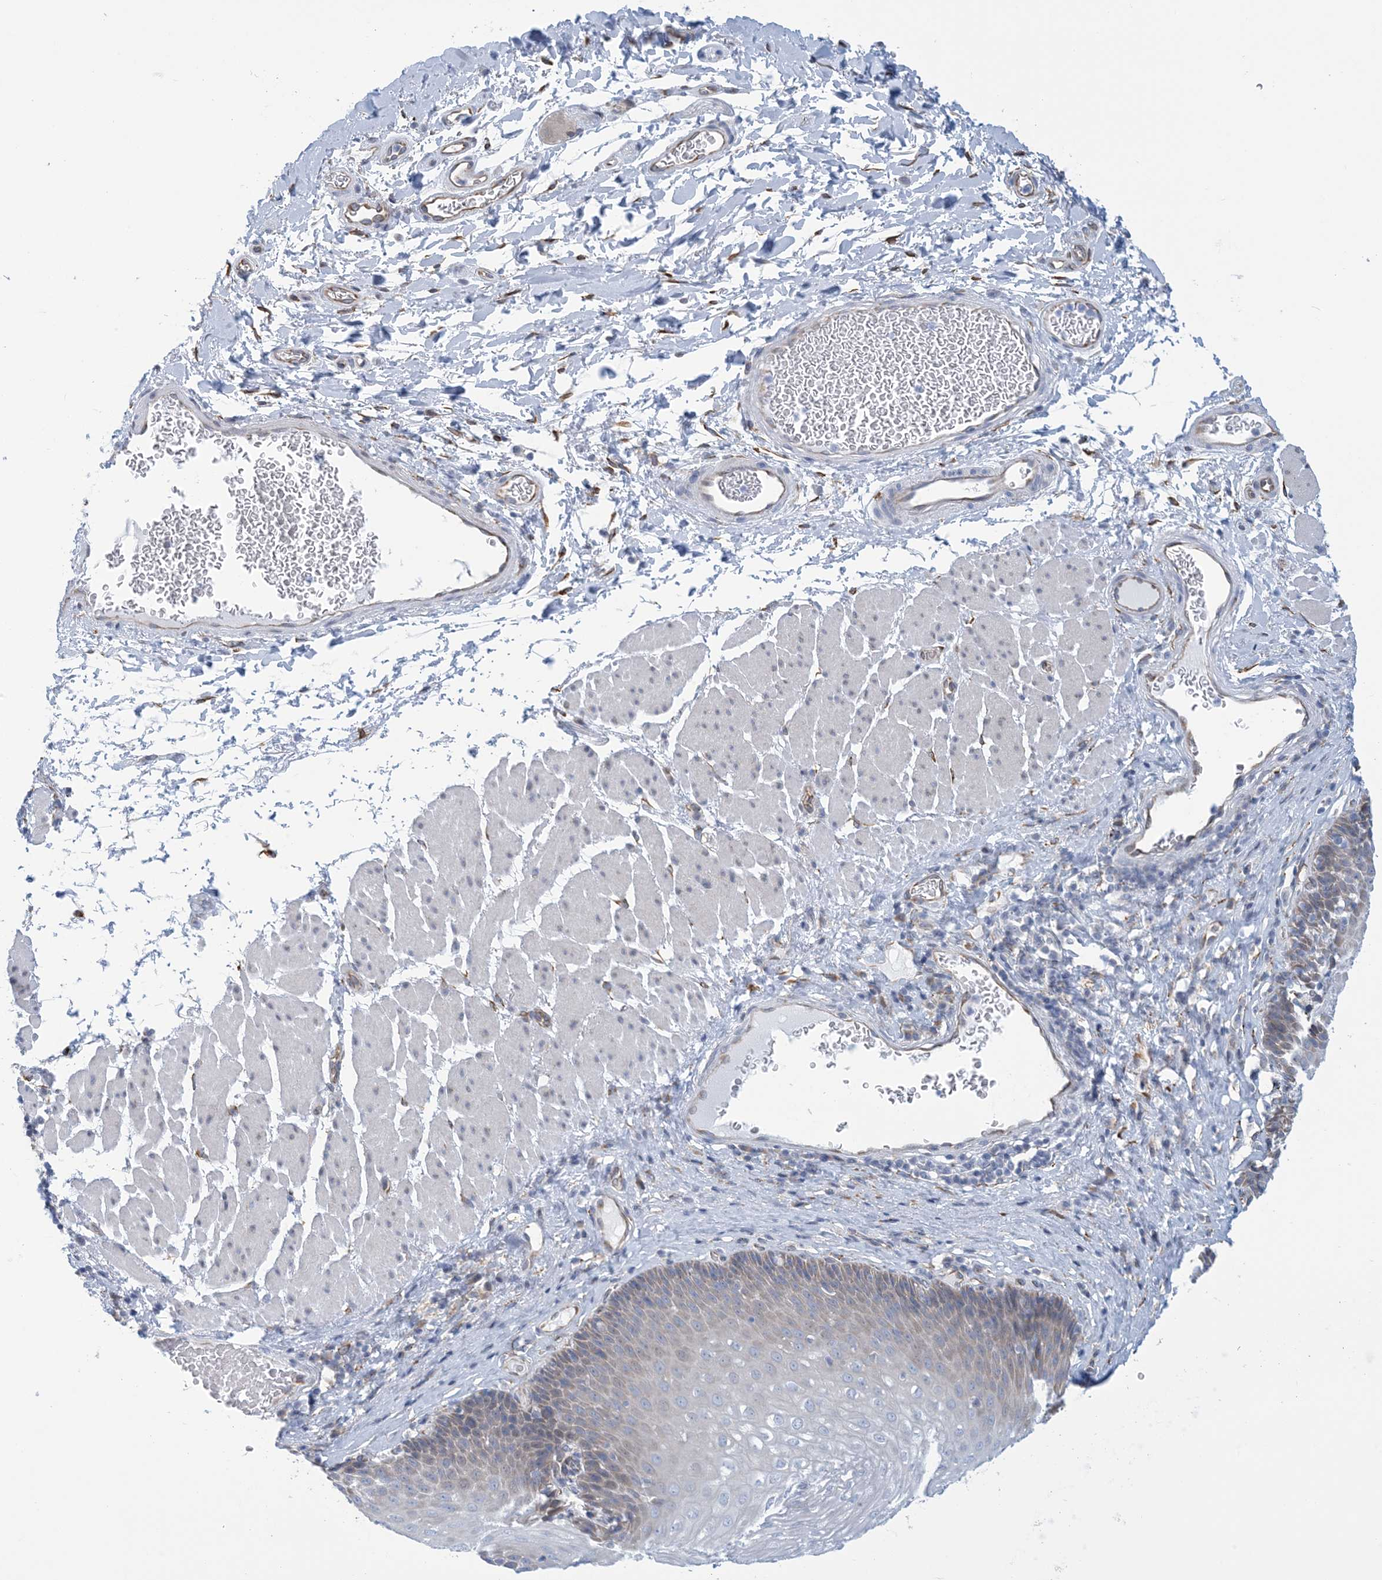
{"staining": {"intensity": "weak", "quantity": "<25%", "location": "cytoplasmic/membranous"}, "tissue": "esophagus", "cell_type": "Squamous epithelial cells", "image_type": "normal", "snomed": [{"axis": "morphology", "description": "Normal tissue, NOS"}, {"axis": "topography", "description": "Esophagus"}], "caption": "A high-resolution histopathology image shows immunohistochemistry (IHC) staining of benign esophagus, which exhibits no significant expression in squamous epithelial cells.", "gene": "CCDC14", "patient": {"sex": "female", "age": 66}}